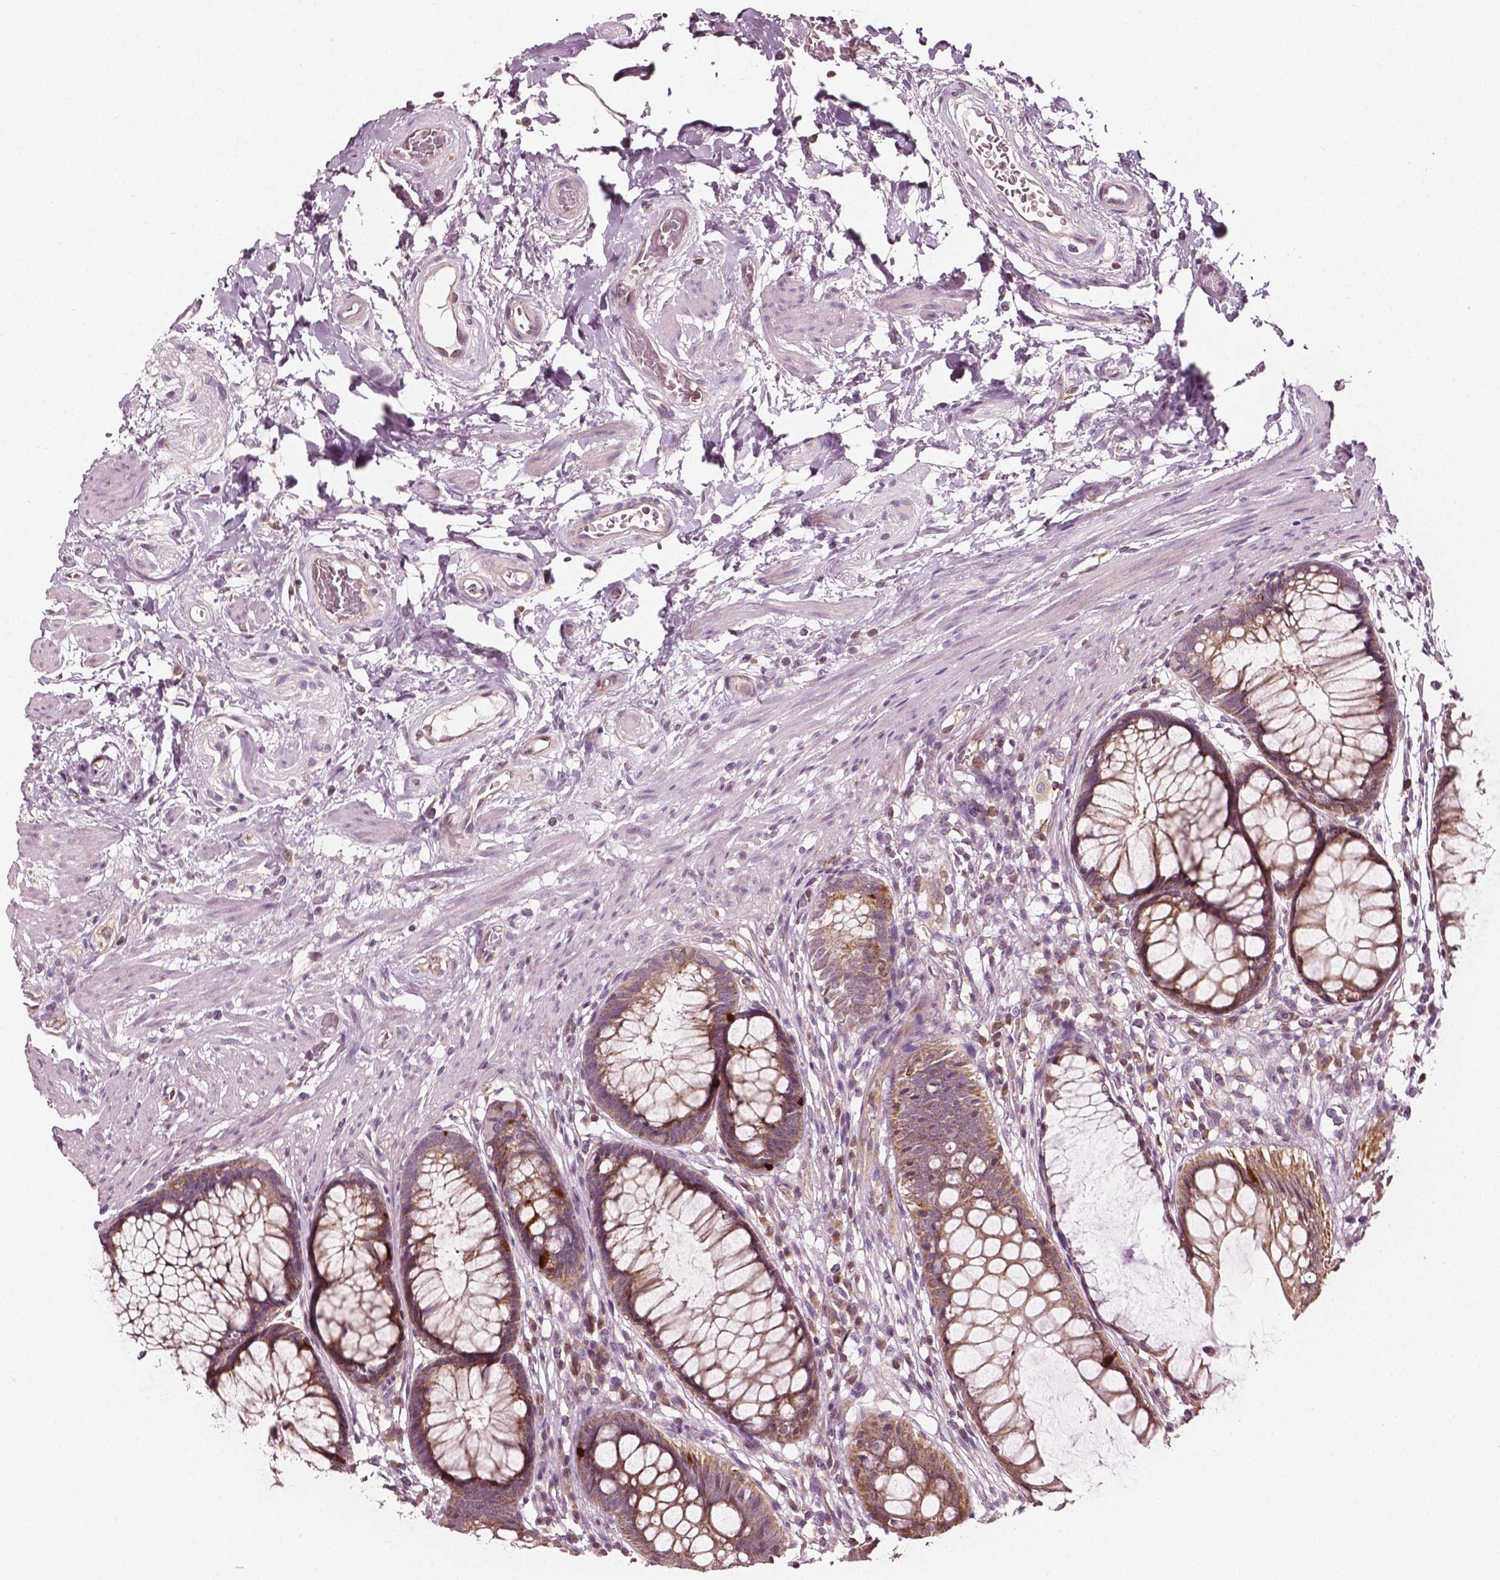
{"staining": {"intensity": "moderate", "quantity": ">75%", "location": "cytoplasmic/membranous"}, "tissue": "rectum", "cell_type": "Glandular cells", "image_type": "normal", "snomed": [{"axis": "morphology", "description": "Normal tissue, NOS"}, {"axis": "topography", "description": "Smooth muscle"}, {"axis": "topography", "description": "Rectum"}], "caption": "IHC photomicrograph of normal rectum stained for a protein (brown), which exhibits medium levels of moderate cytoplasmic/membranous staining in about >75% of glandular cells.", "gene": "MCL1", "patient": {"sex": "male", "age": 53}}